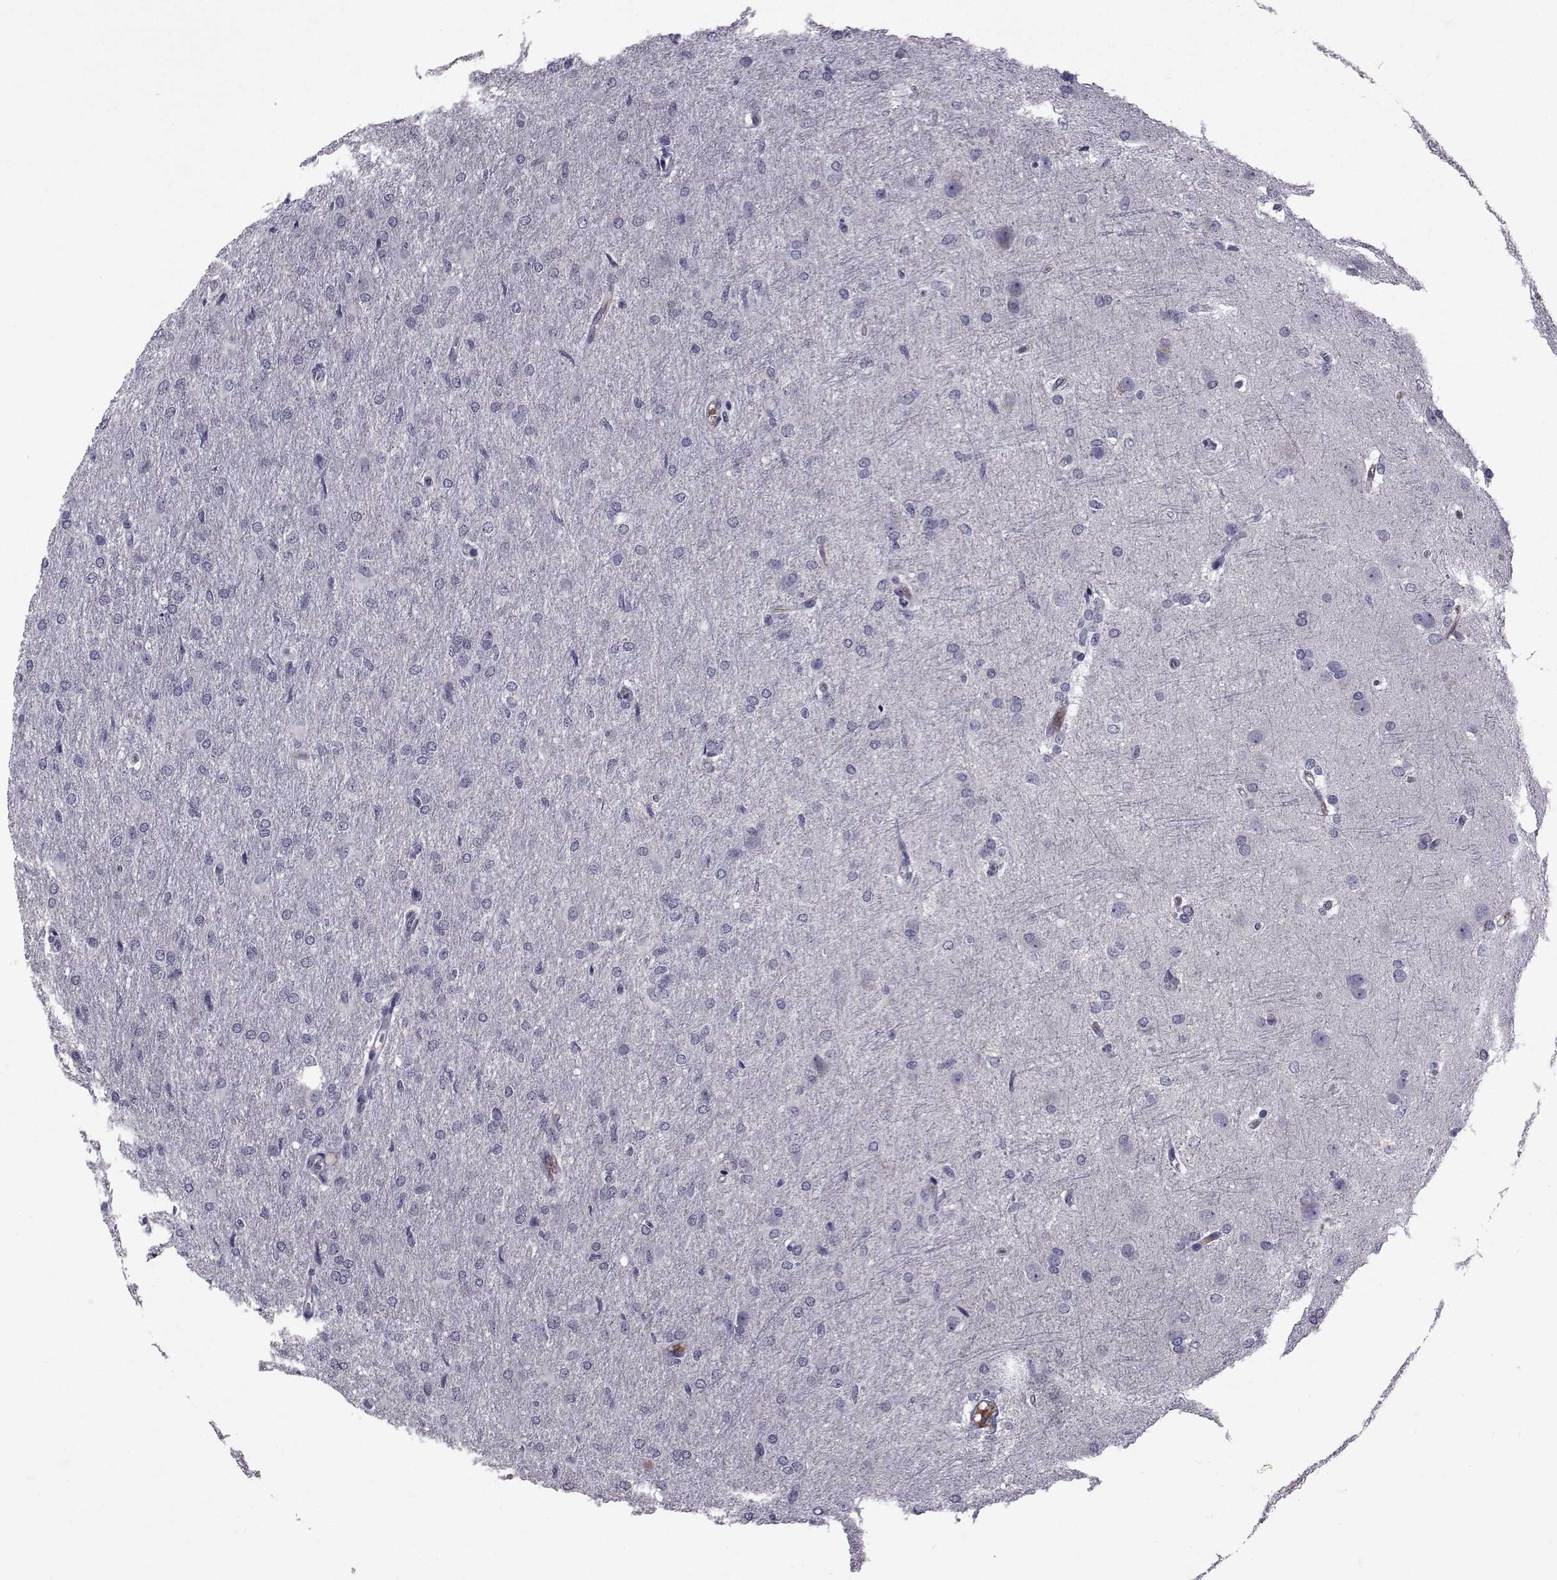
{"staining": {"intensity": "negative", "quantity": "none", "location": "none"}, "tissue": "glioma", "cell_type": "Tumor cells", "image_type": "cancer", "snomed": [{"axis": "morphology", "description": "Glioma, malignant, High grade"}, {"axis": "topography", "description": "Brain"}], "caption": "High power microscopy histopathology image of an IHC photomicrograph of glioma, revealing no significant expression in tumor cells.", "gene": "TNFRSF11B", "patient": {"sex": "male", "age": 68}}